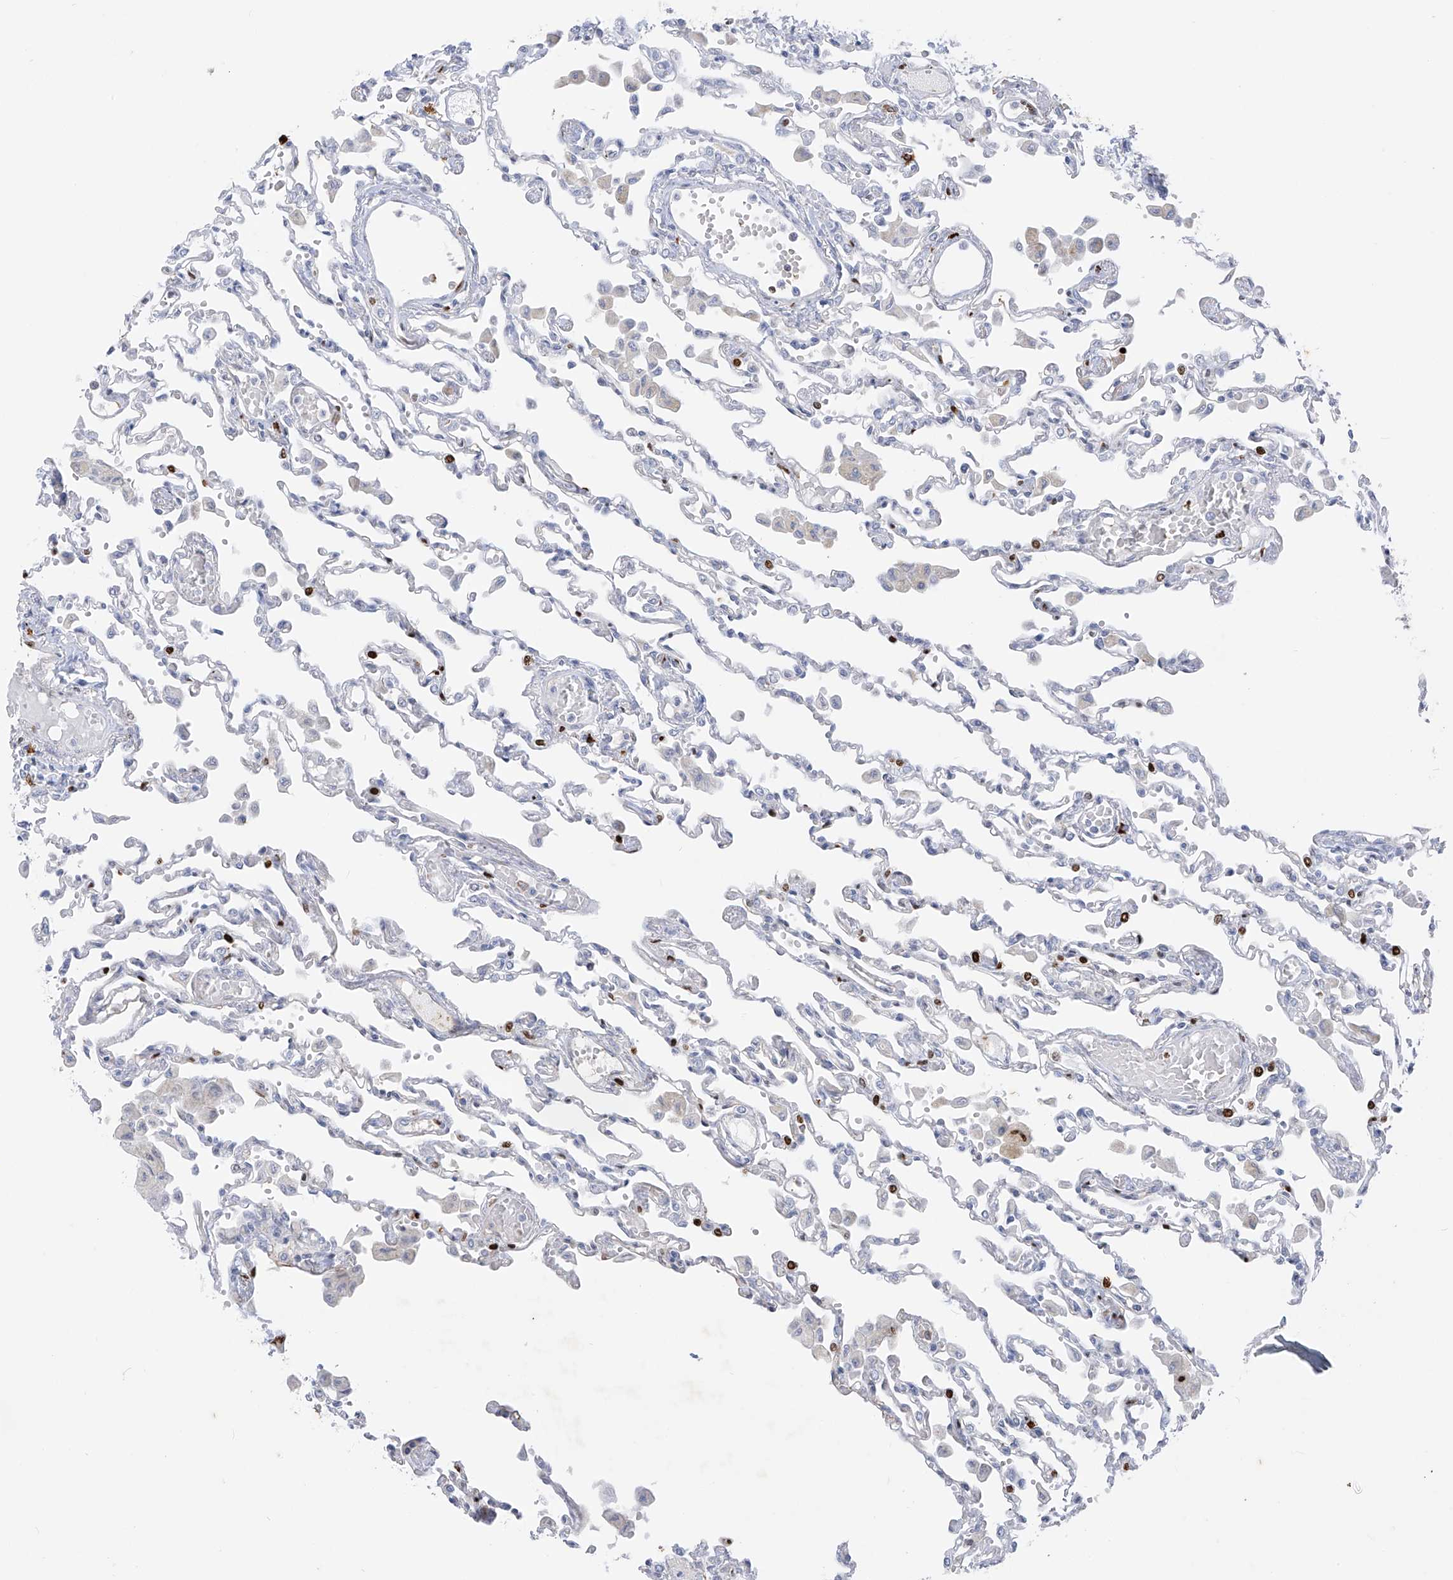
{"staining": {"intensity": "negative", "quantity": "none", "location": "none"}, "tissue": "lung", "cell_type": "Alveolar cells", "image_type": "normal", "snomed": [{"axis": "morphology", "description": "Normal tissue, NOS"}, {"axis": "topography", "description": "Bronchus"}, {"axis": "topography", "description": "Lung"}], "caption": "Protein analysis of unremarkable lung reveals no significant positivity in alveolar cells. (Brightfield microscopy of DAB IHC at high magnification).", "gene": "CX3CR1", "patient": {"sex": "female", "age": 49}}